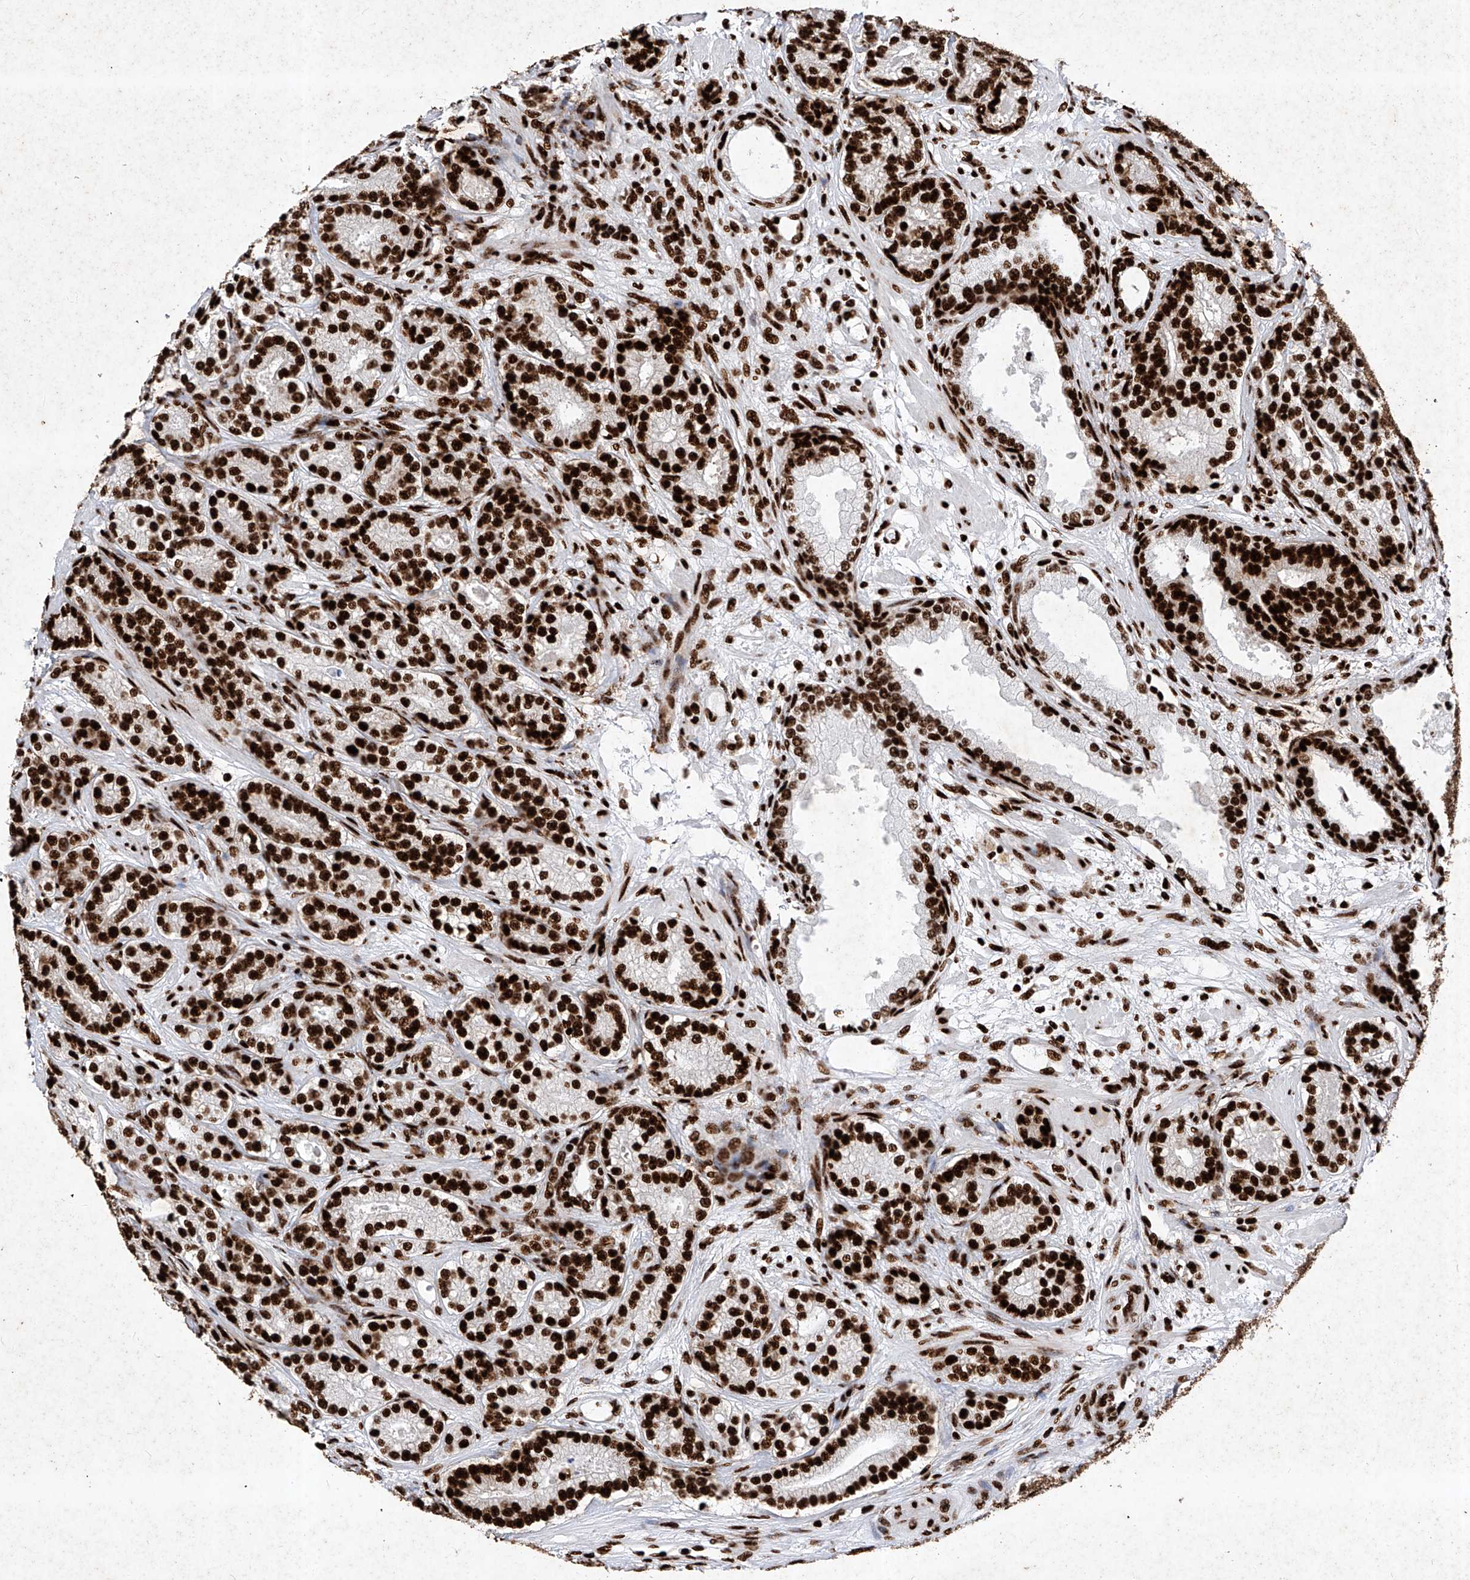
{"staining": {"intensity": "strong", "quantity": ">75%", "location": "nuclear"}, "tissue": "prostate cancer", "cell_type": "Tumor cells", "image_type": "cancer", "snomed": [{"axis": "morphology", "description": "Adenocarcinoma, High grade"}, {"axis": "topography", "description": "Prostate"}], "caption": "Protein staining of prostate adenocarcinoma (high-grade) tissue reveals strong nuclear expression in about >75% of tumor cells.", "gene": "SRSF6", "patient": {"sex": "male", "age": 61}}